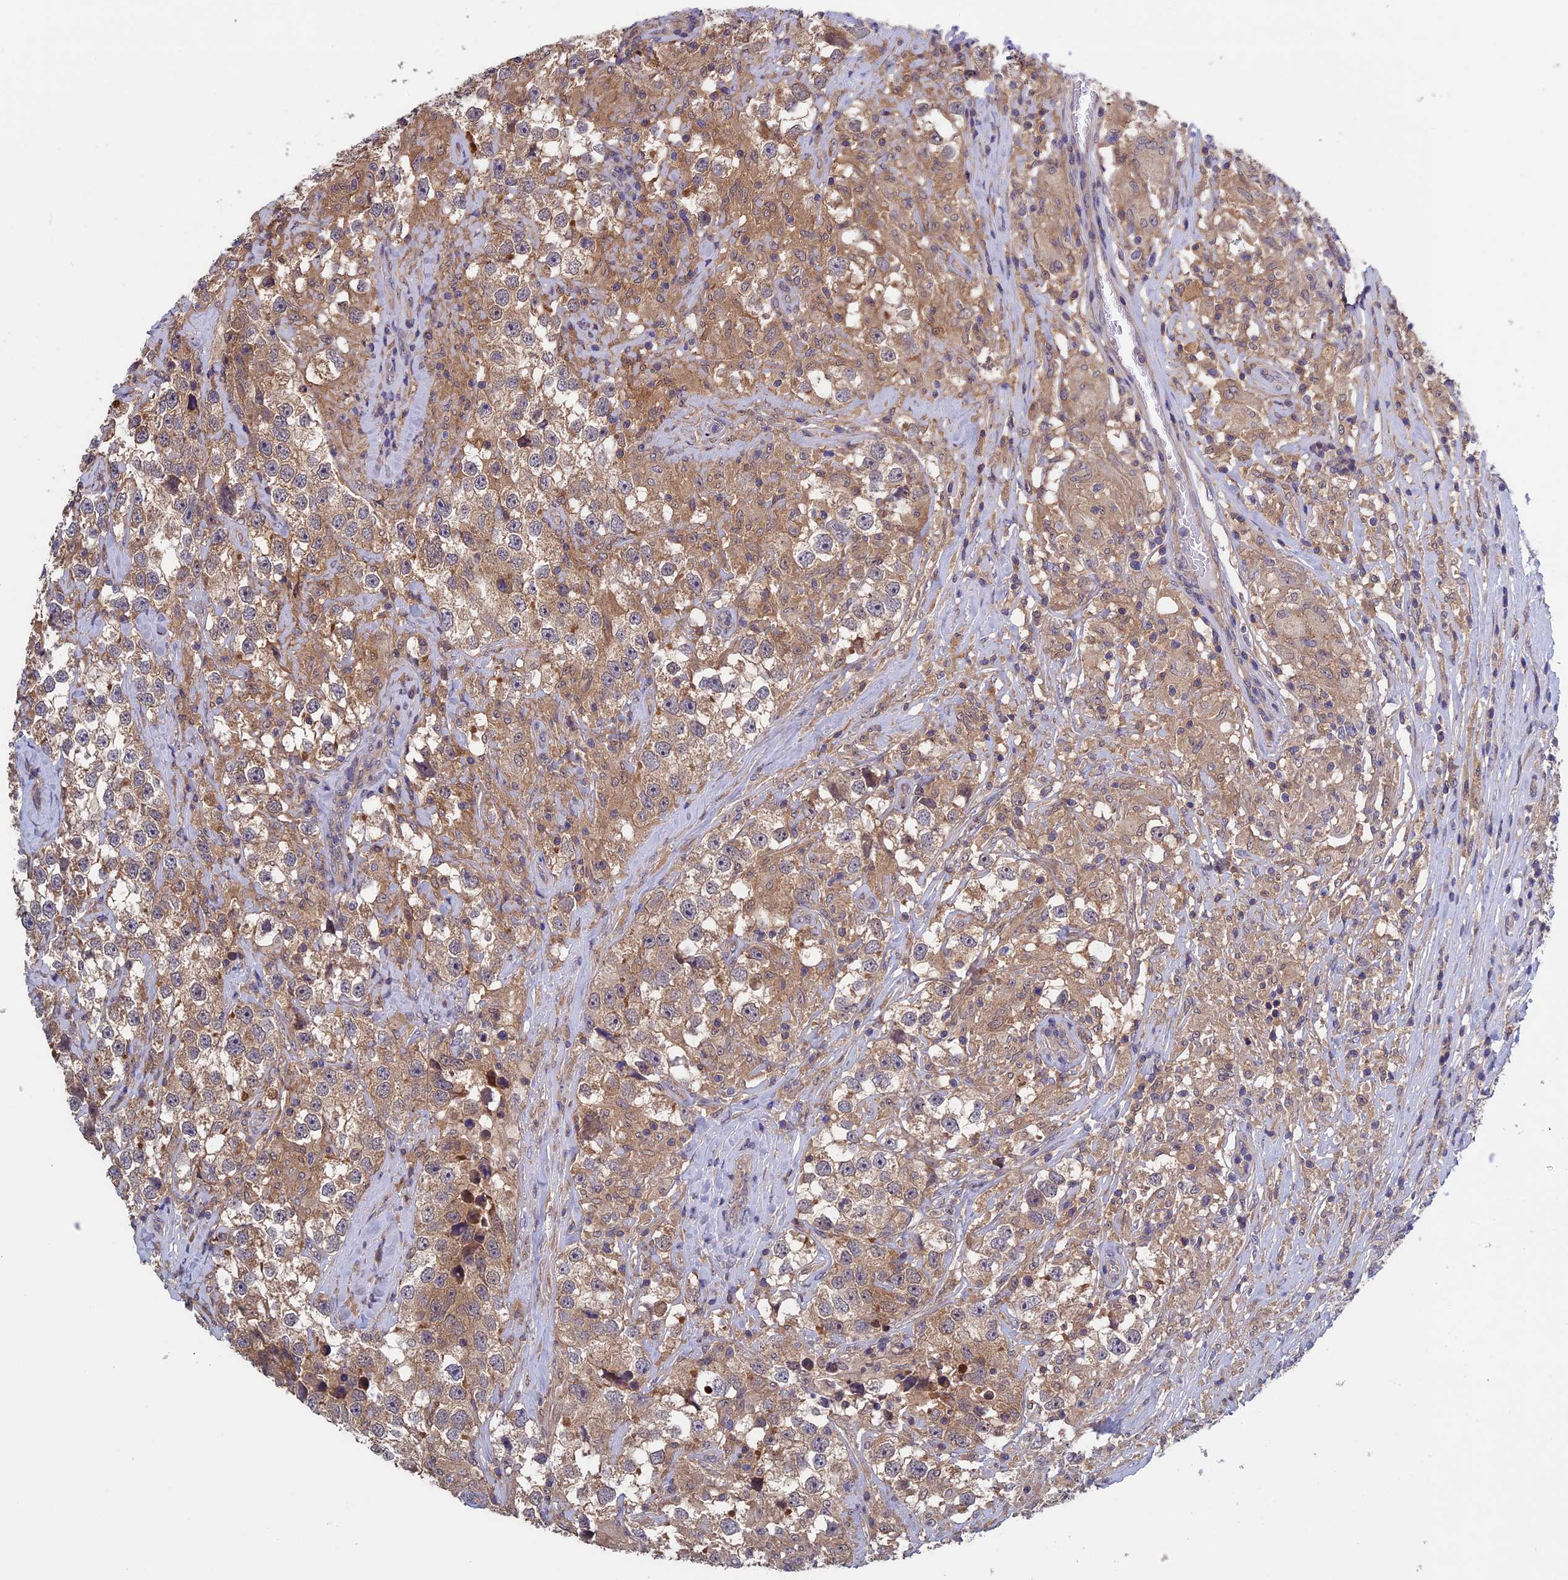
{"staining": {"intensity": "moderate", "quantity": "25%-75%", "location": "cytoplasmic/membranous"}, "tissue": "testis cancer", "cell_type": "Tumor cells", "image_type": "cancer", "snomed": [{"axis": "morphology", "description": "Seminoma, NOS"}, {"axis": "topography", "description": "Testis"}], "caption": "A brown stain shows moderate cytoplasmic/membranous positivity of a protein in seminoma (testis) tumor cells.", "gene": "LCMT1", "patient": {"sex": "male", "age": 46}}